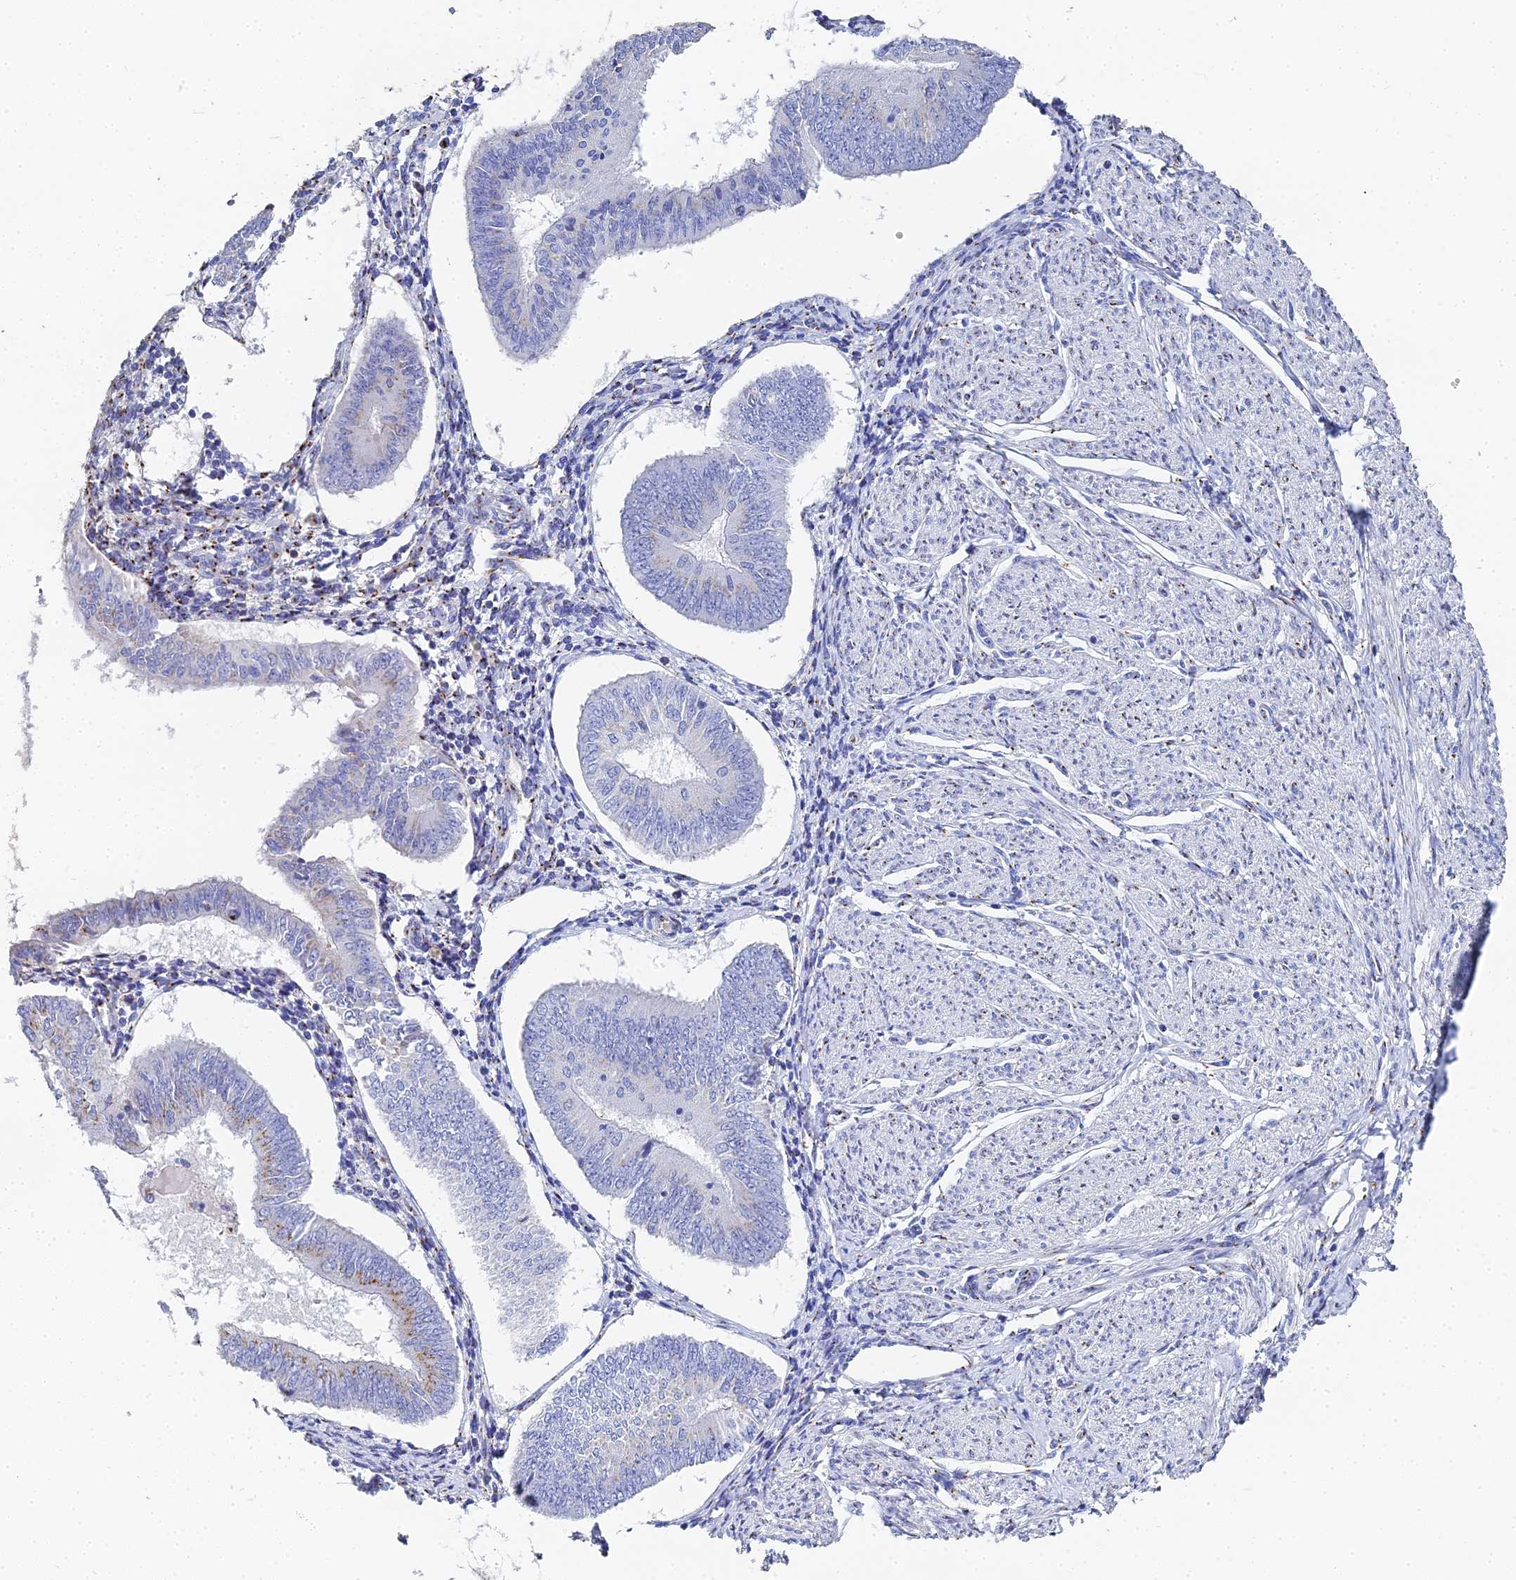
{"staining": {"intensity": "moderate", "quantity": "25%-75%", "location": "cytoplasmic/membranous"}, "tissue": "endometrial cancer", "cell_type": "Tumor cells", "image_type": "cancer", "snomed": [{"axis": "morphology", "description": "Adenocarcinoma, NOS"}, {"axis": "topography", "description": "Endometrium"}], "caption": "IHC histopathology image of neoplastic tissue: human endometrial cancer (adenocarcinoma) stained using IHC exhibits medium levels of moderate protein expression localized specifically in the cytoplasmic/membranous of tumor cells, appearing as a cytoplasmic/membranous brown color.", "gene": "ENSG00000268674", "patient": {"sex": "female", "age": 58}}